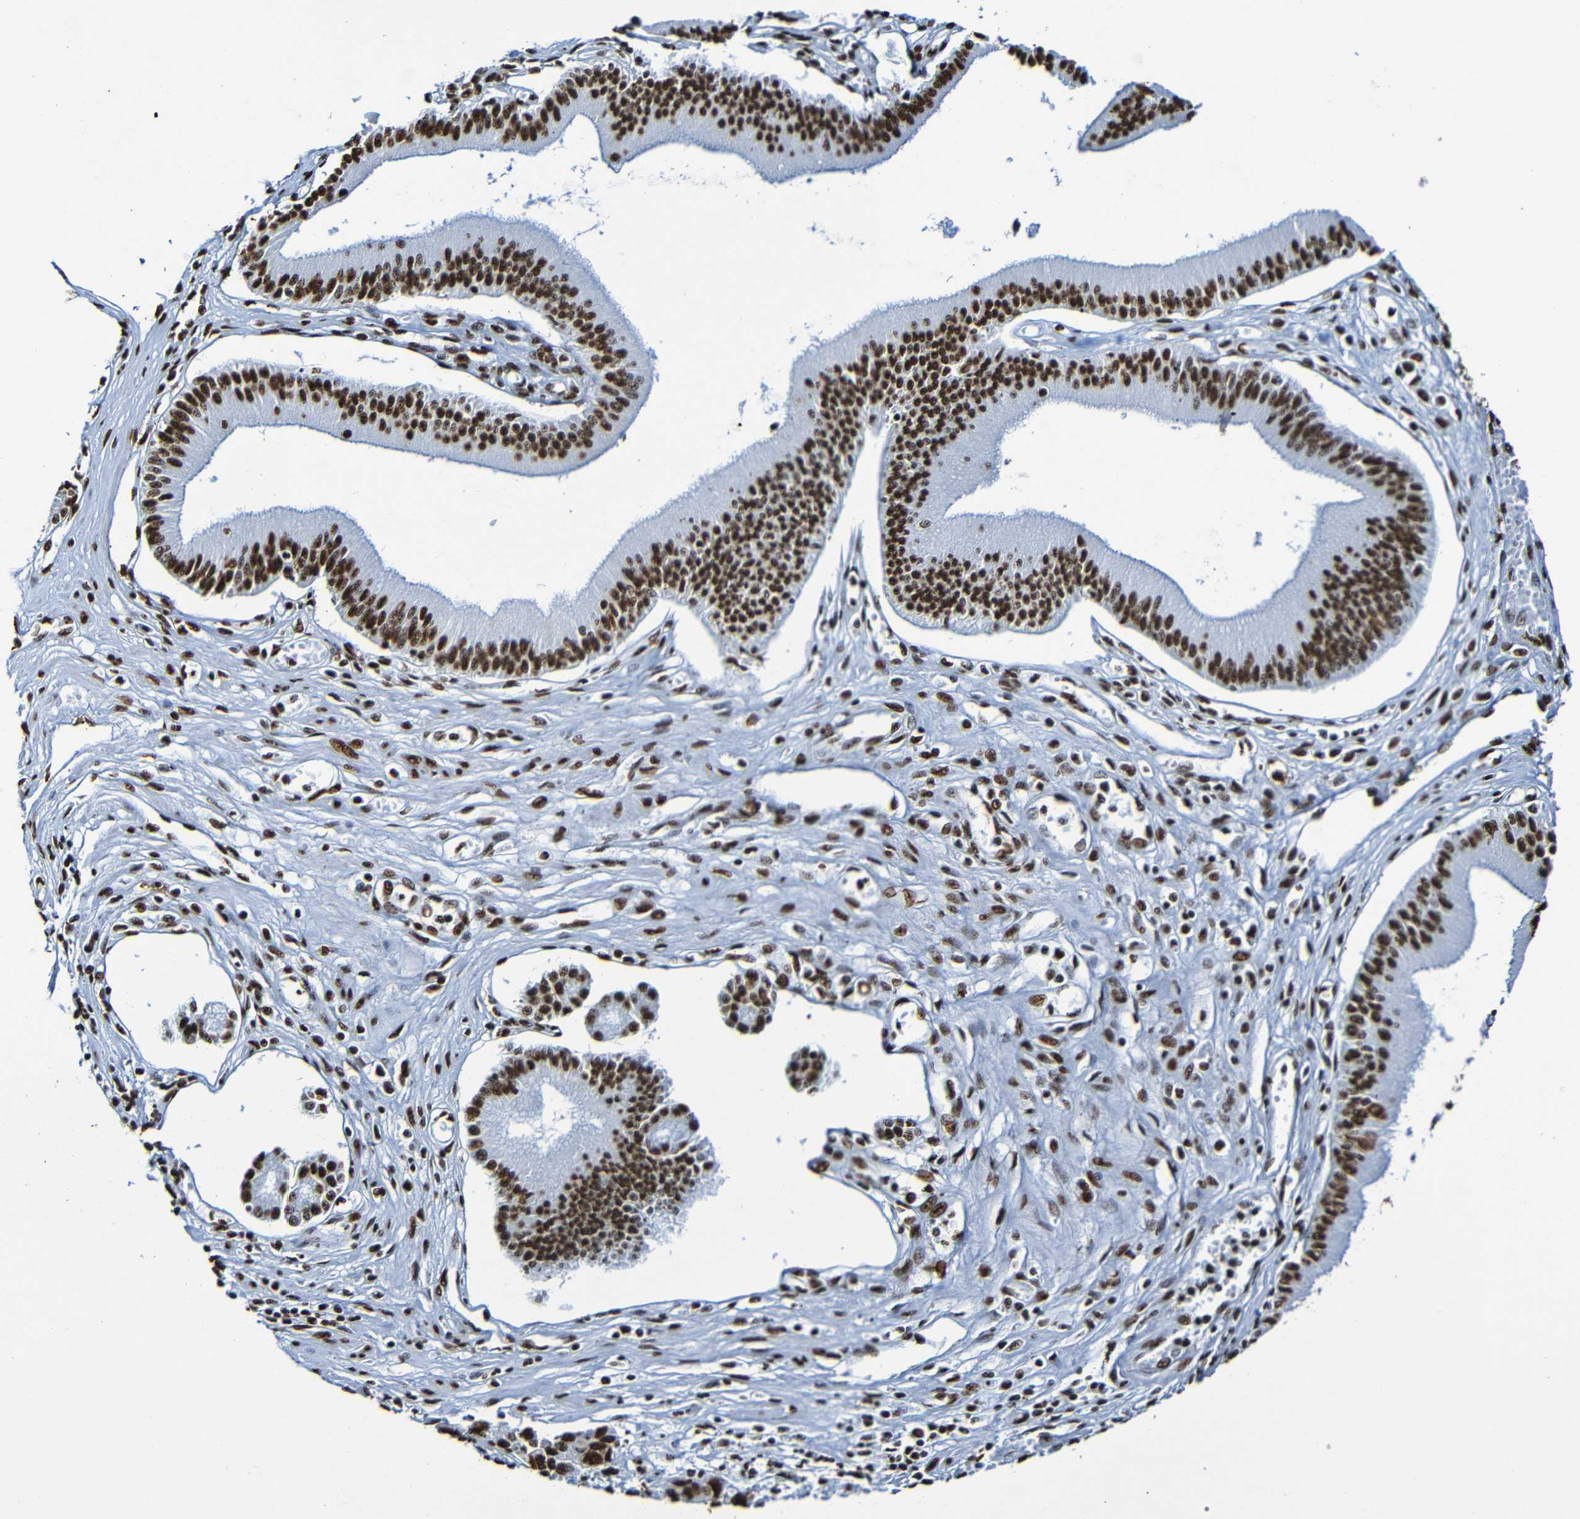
{"staining": {"intensity": "strong", "quantity": ">75%", "location": "nuclear"}, "tissue": "pancreatic cancer", "cell_type": "Tumor cells", "image_type": "cancer", "snomed": [{"axis": "morphology", "description": "Adenocarcinoma, NOS"}, {"axis": "topography", "description": "Pancreas"}], "caption": "Pancreatic cancer stained with a brown dye exhibits strong nuclear positive staining in approximately >75% of tumor cells.", "gene": "SRSF3", "patient": {"sex": "male", "age": 56}}